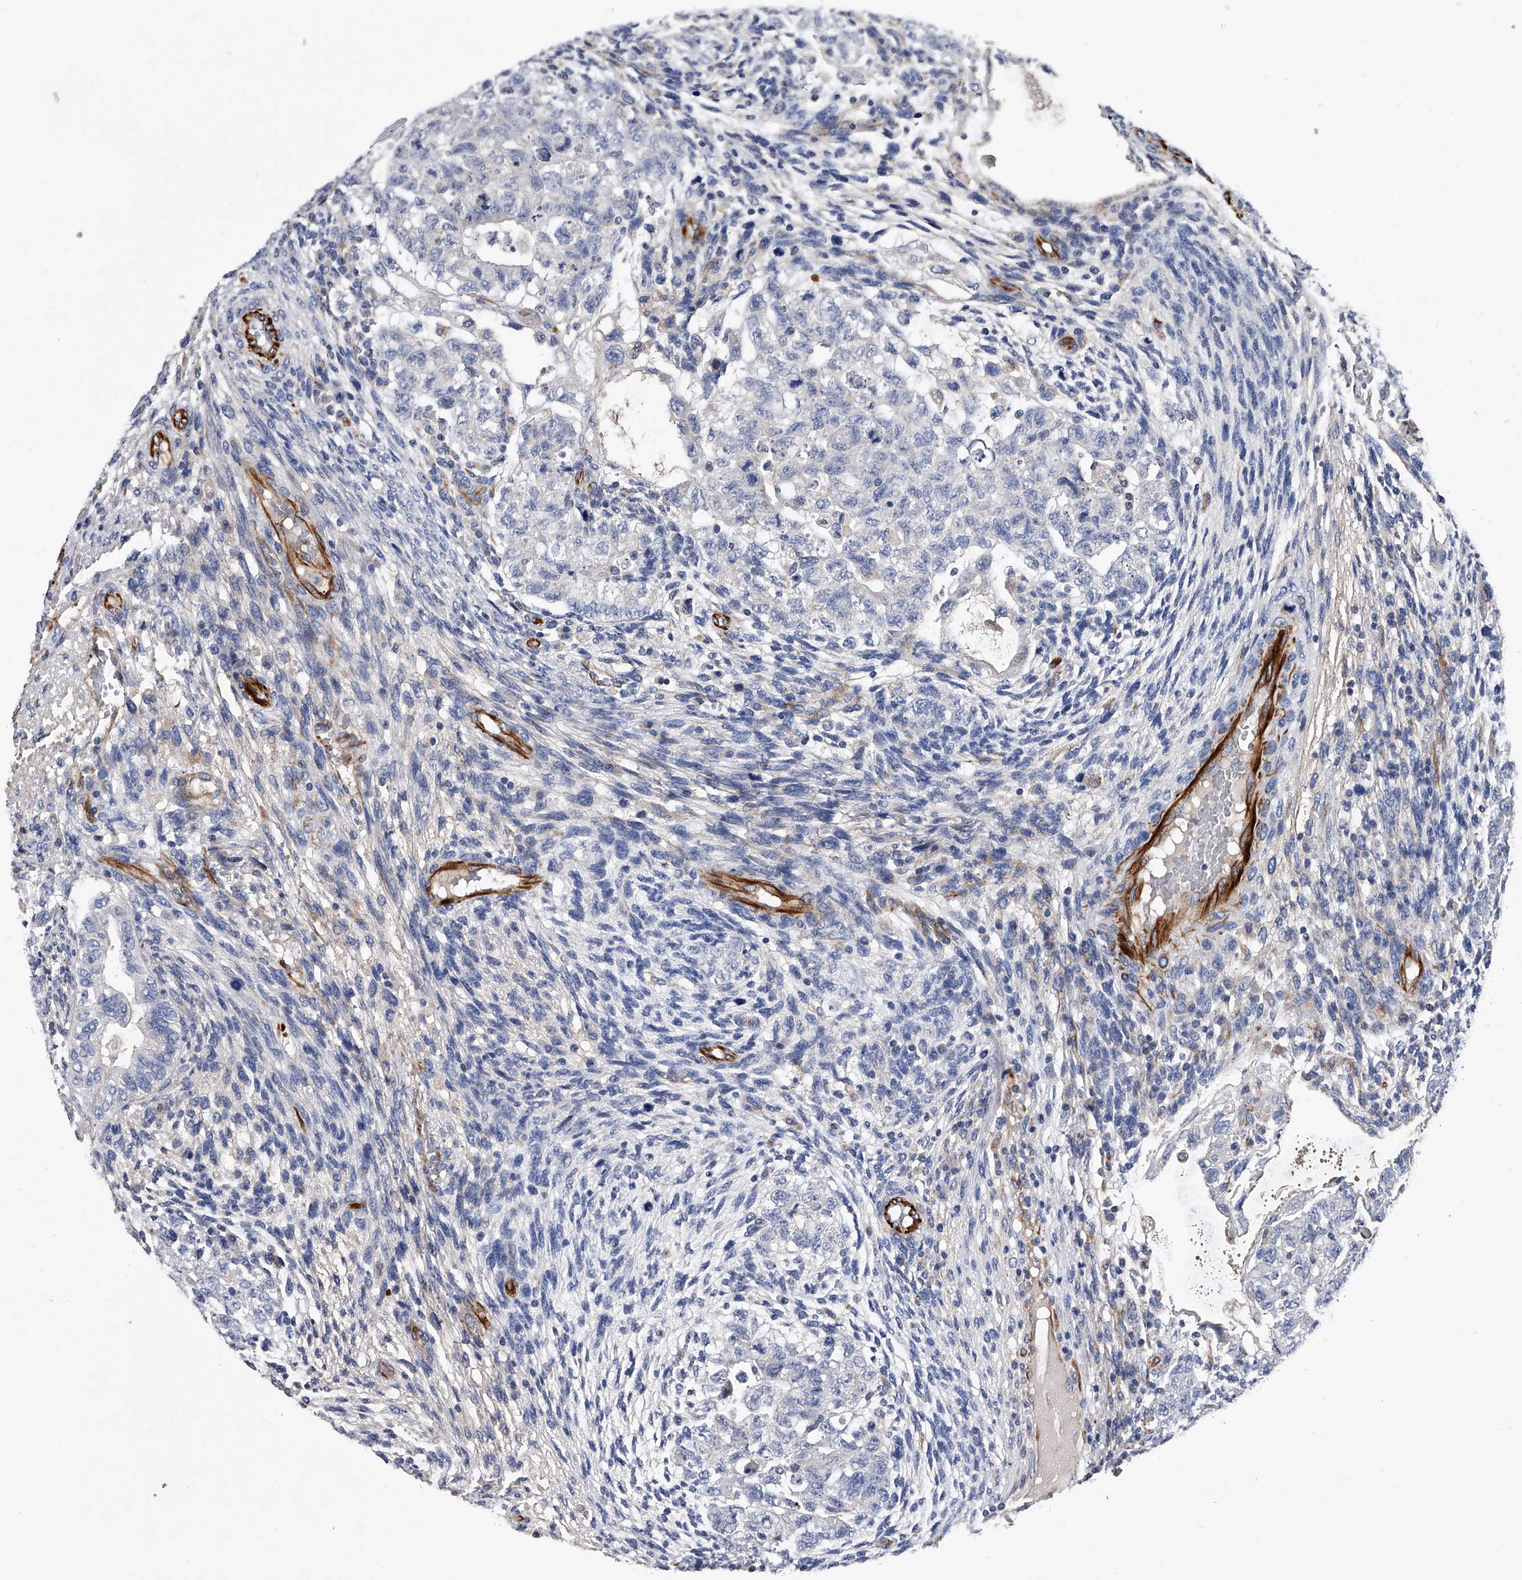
{"staining": {"intensity": "negative", "quantity": "none", "location": "none"}, "tissue": "testis cancer", "cell_type": "Tumor cells", "image_type": "cancer", "snomed": [{"axis": "morphology", "description": "Carcinoma, Embryonal, NOS"}, {"axis": "topography", "description": "Testis"}], "caption": "Photomicrograph shows no significant protein staining in tumor cells of testis embryonal carcinoma.", "gene": "EFCAB7", "patient": {"sex": "male", "age": 36}}